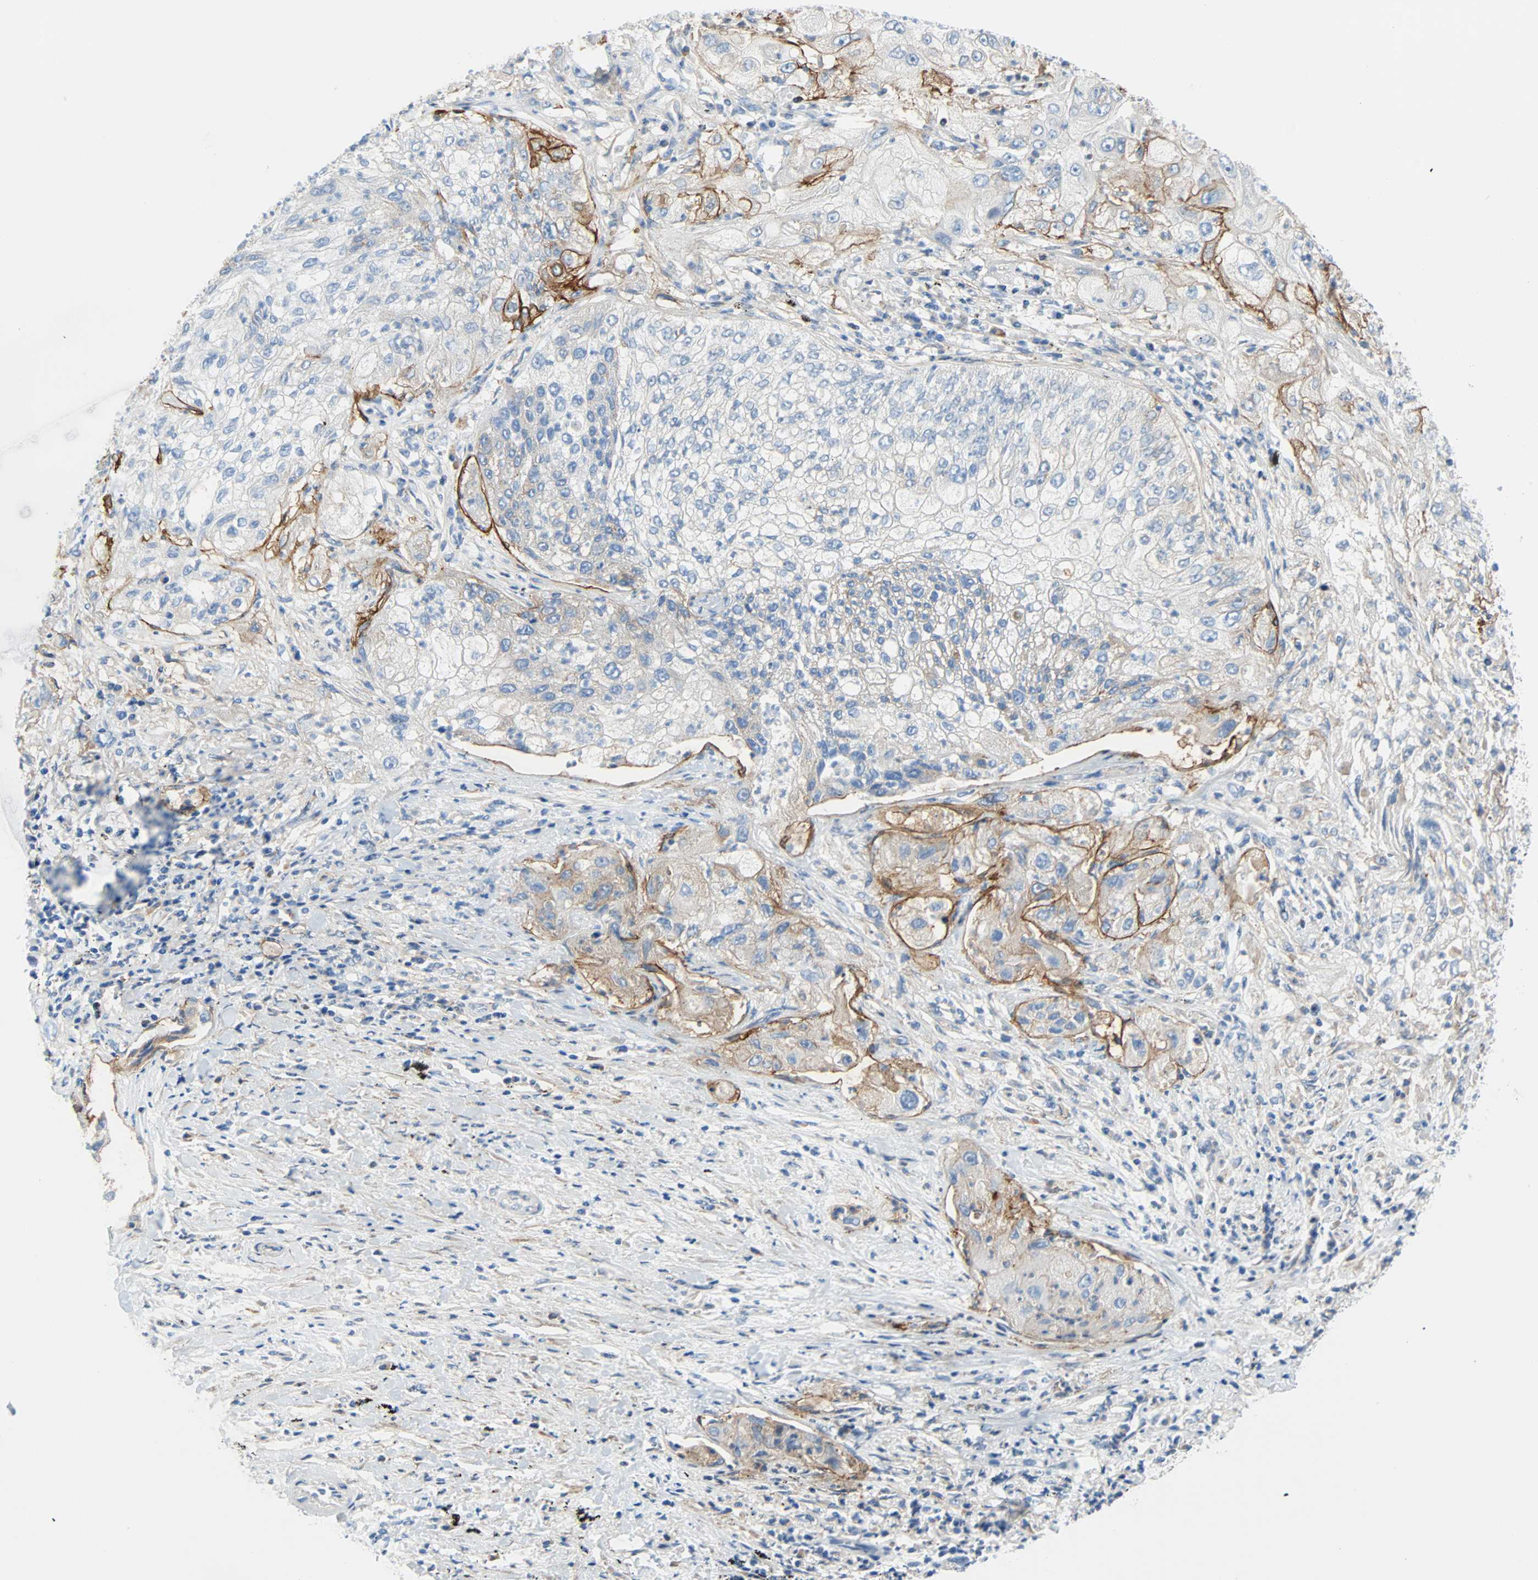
{"staining": {"intensity": "weak", "quantity": "<25%", "location": "cytoplasmic/membranous"}, "tissue": "lung cancer", "cell_type": "Tumor cells", "image_type": "cancer", "snomed": [{"axis": "morphology", "description": "Inflammation, NOS"}, {"axis": "morphology", "description": "Squamous cell carcinoma, NOS"}, {"axis": "topography", "description": "Lymph node"}, {"axis": "topography", "description": "Soft tissue"}, {"axis": "topography", "description": "Lung"}], "caption": "Immunohistochemistry (IHC) of human squamous cell carcinoma (lung) reveals no staining in tumor cells.", "gene": "PDPN", "patient": {"sex": "male", "age": 66}}